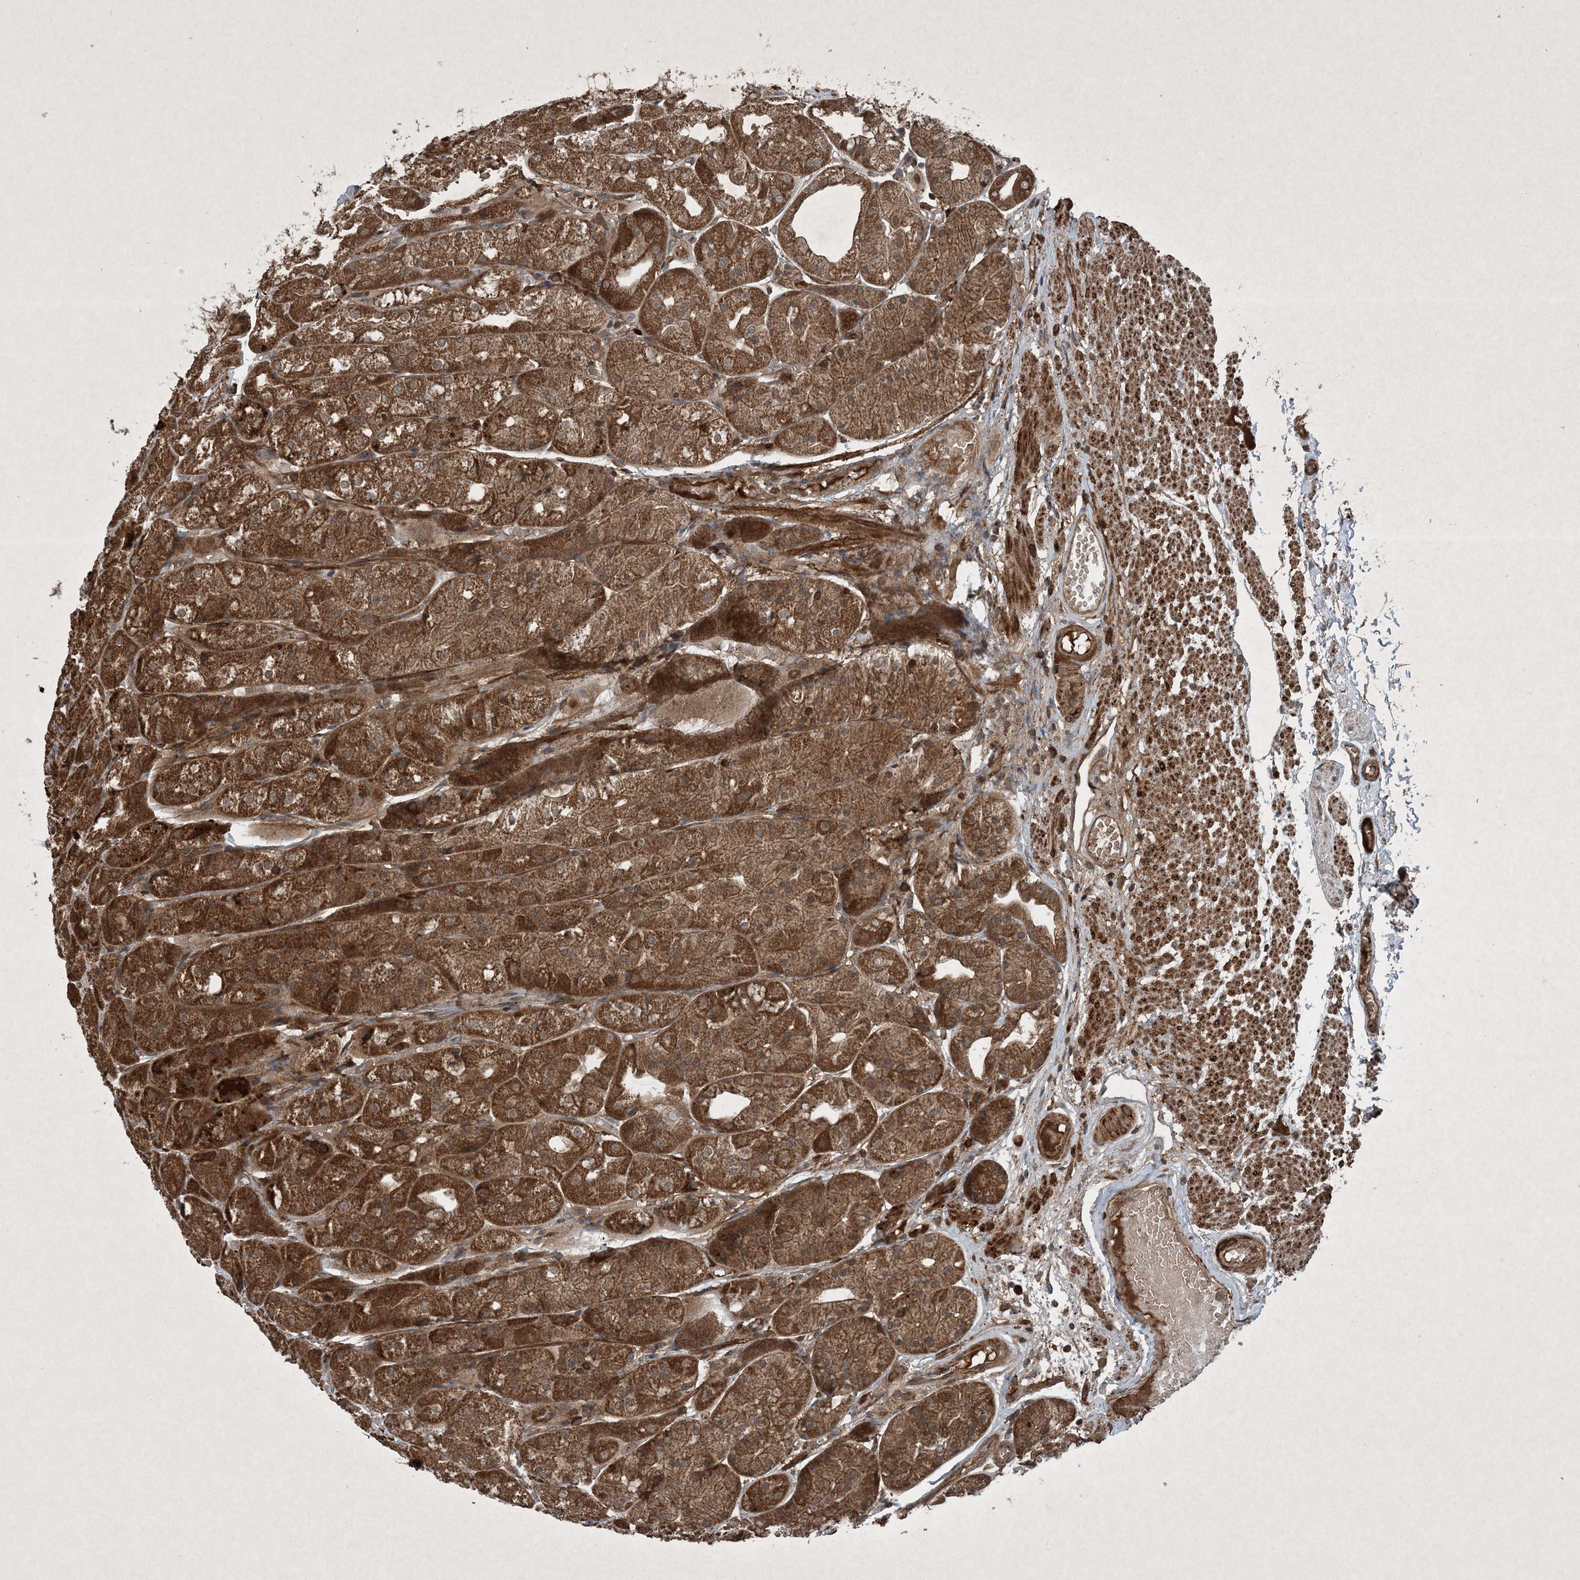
{"staining": {"intensity": "strong", "quantity": ">75%", "location": "cytoplasmic/membranous"}, "tissue": "stomach", "cell_type": "Glandular cells", "image_type": "normal", "snomed": [{"axis": "morphology", "description": "Normal tissue, NOS"}, {"axis": "topography", "description": "Stomach, upper"}], "caption": "DAB (3,3'-diaminobenzidine) immunohistochemical staining of benign stomach shows strong cytoplasmic/membranous protein positivity in approximately >75% of glandular cells. (DAB = brown stain, brightfield microscopy at high magnification).", "gene": "GNG5", "patient": {"sex": "male", "age": 72}}